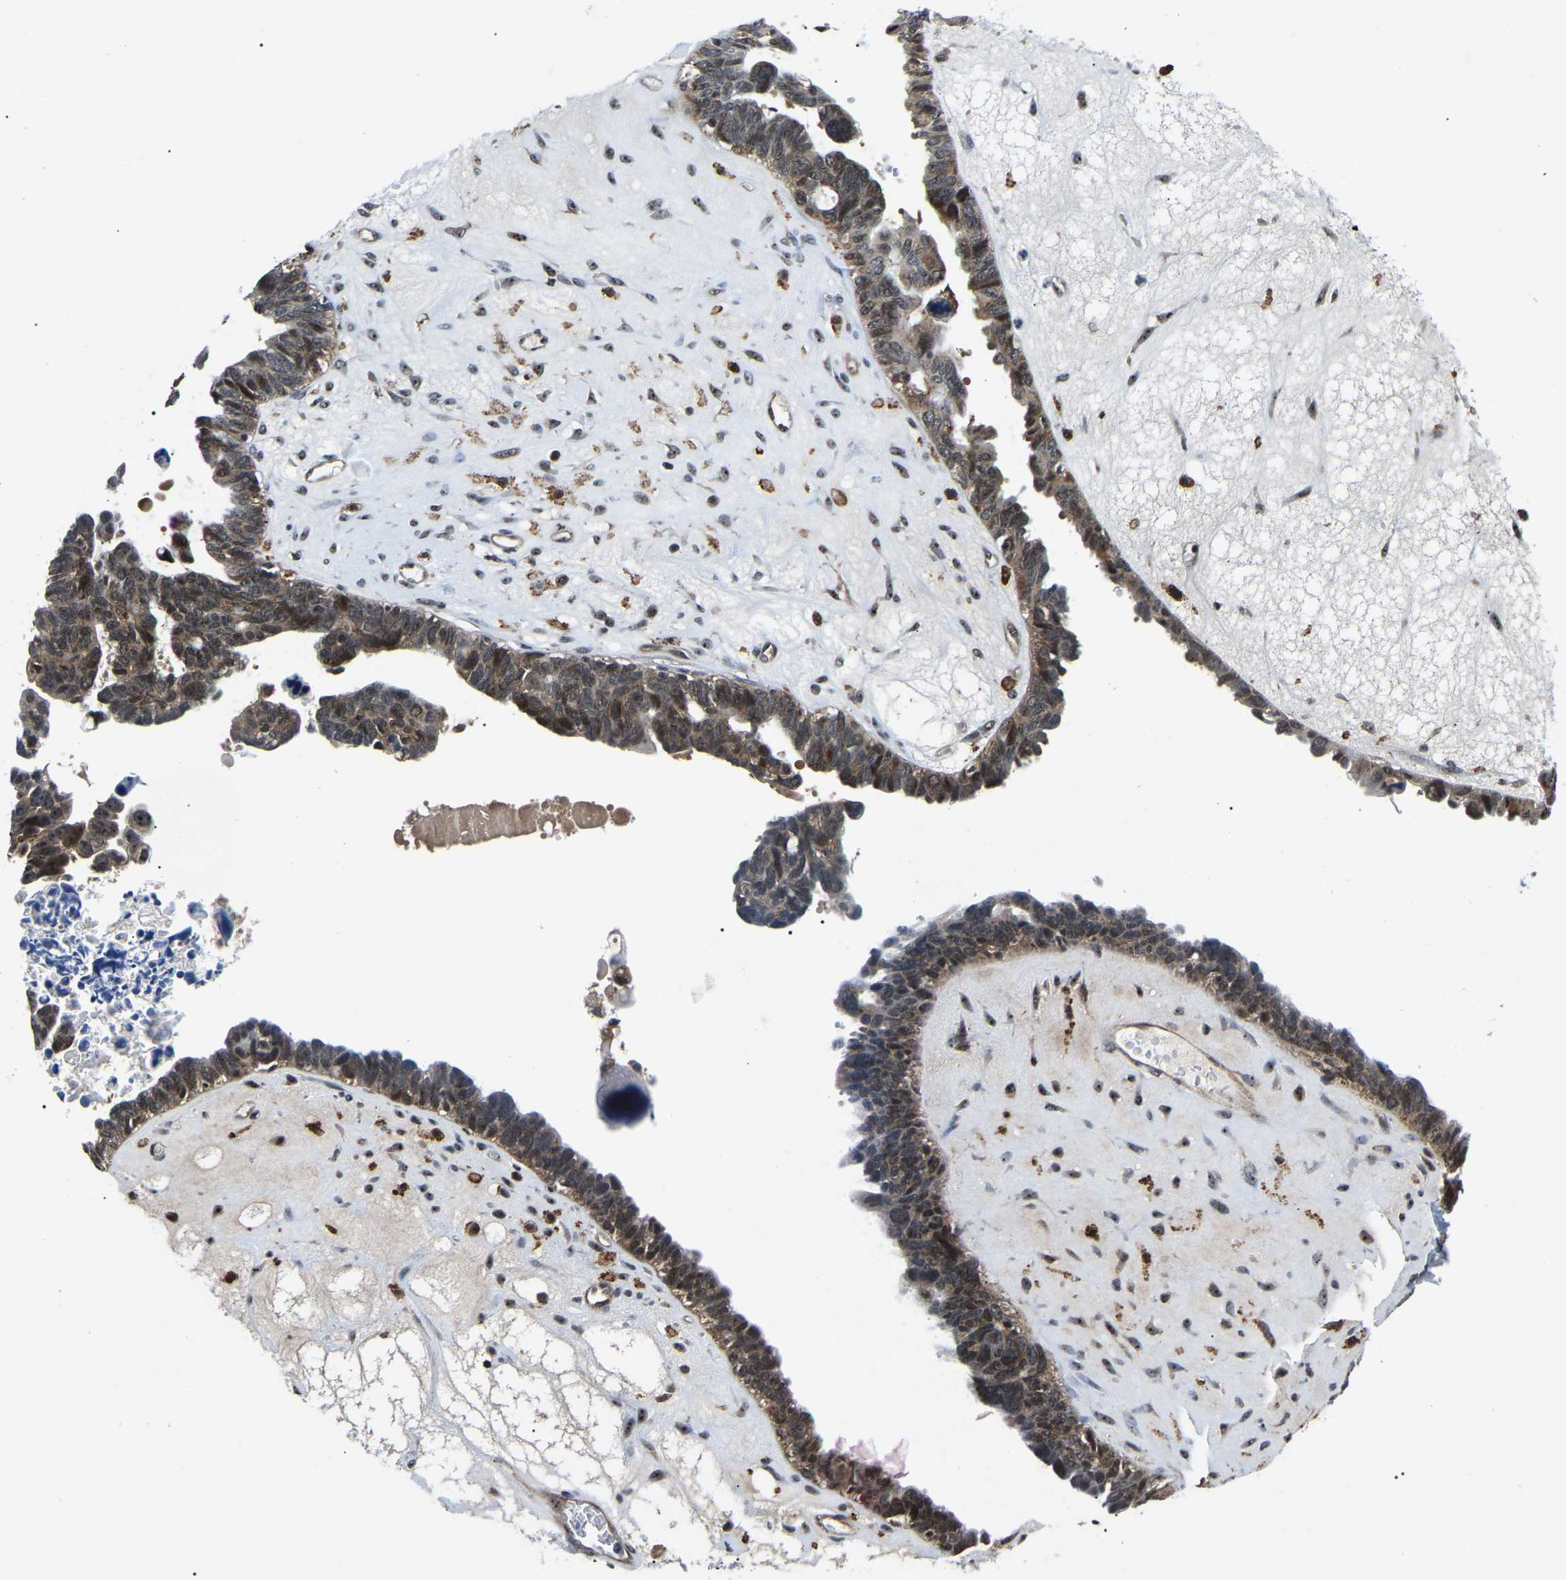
{"staining": {"intensity": "moderate", "quantity": ">75%", "location": "cytoplasmic/membranous,nuclear"}, "tissue": "ovarian cancer", "cell_type": "Tumor cells", "image_type": "cancer", "snomed": [{"axis": "morphology", "description": "Cystadenocarcinoma, serous, NOS"}, {"axis": "topography", "description": "Ovary"}], "caption": "A high-resolution micrograph shows IHC staining of ovarian cancer (serous cystadenocarcinoma), which shows moderate cytoplasmic/membranous and nuclear staining in approximately >75% of tumor cells. (DAB = brown stain, brightfield microscopy at high magnification).", "gene": "RRP1B", "patient": {"sex": "female", "age": 79}}